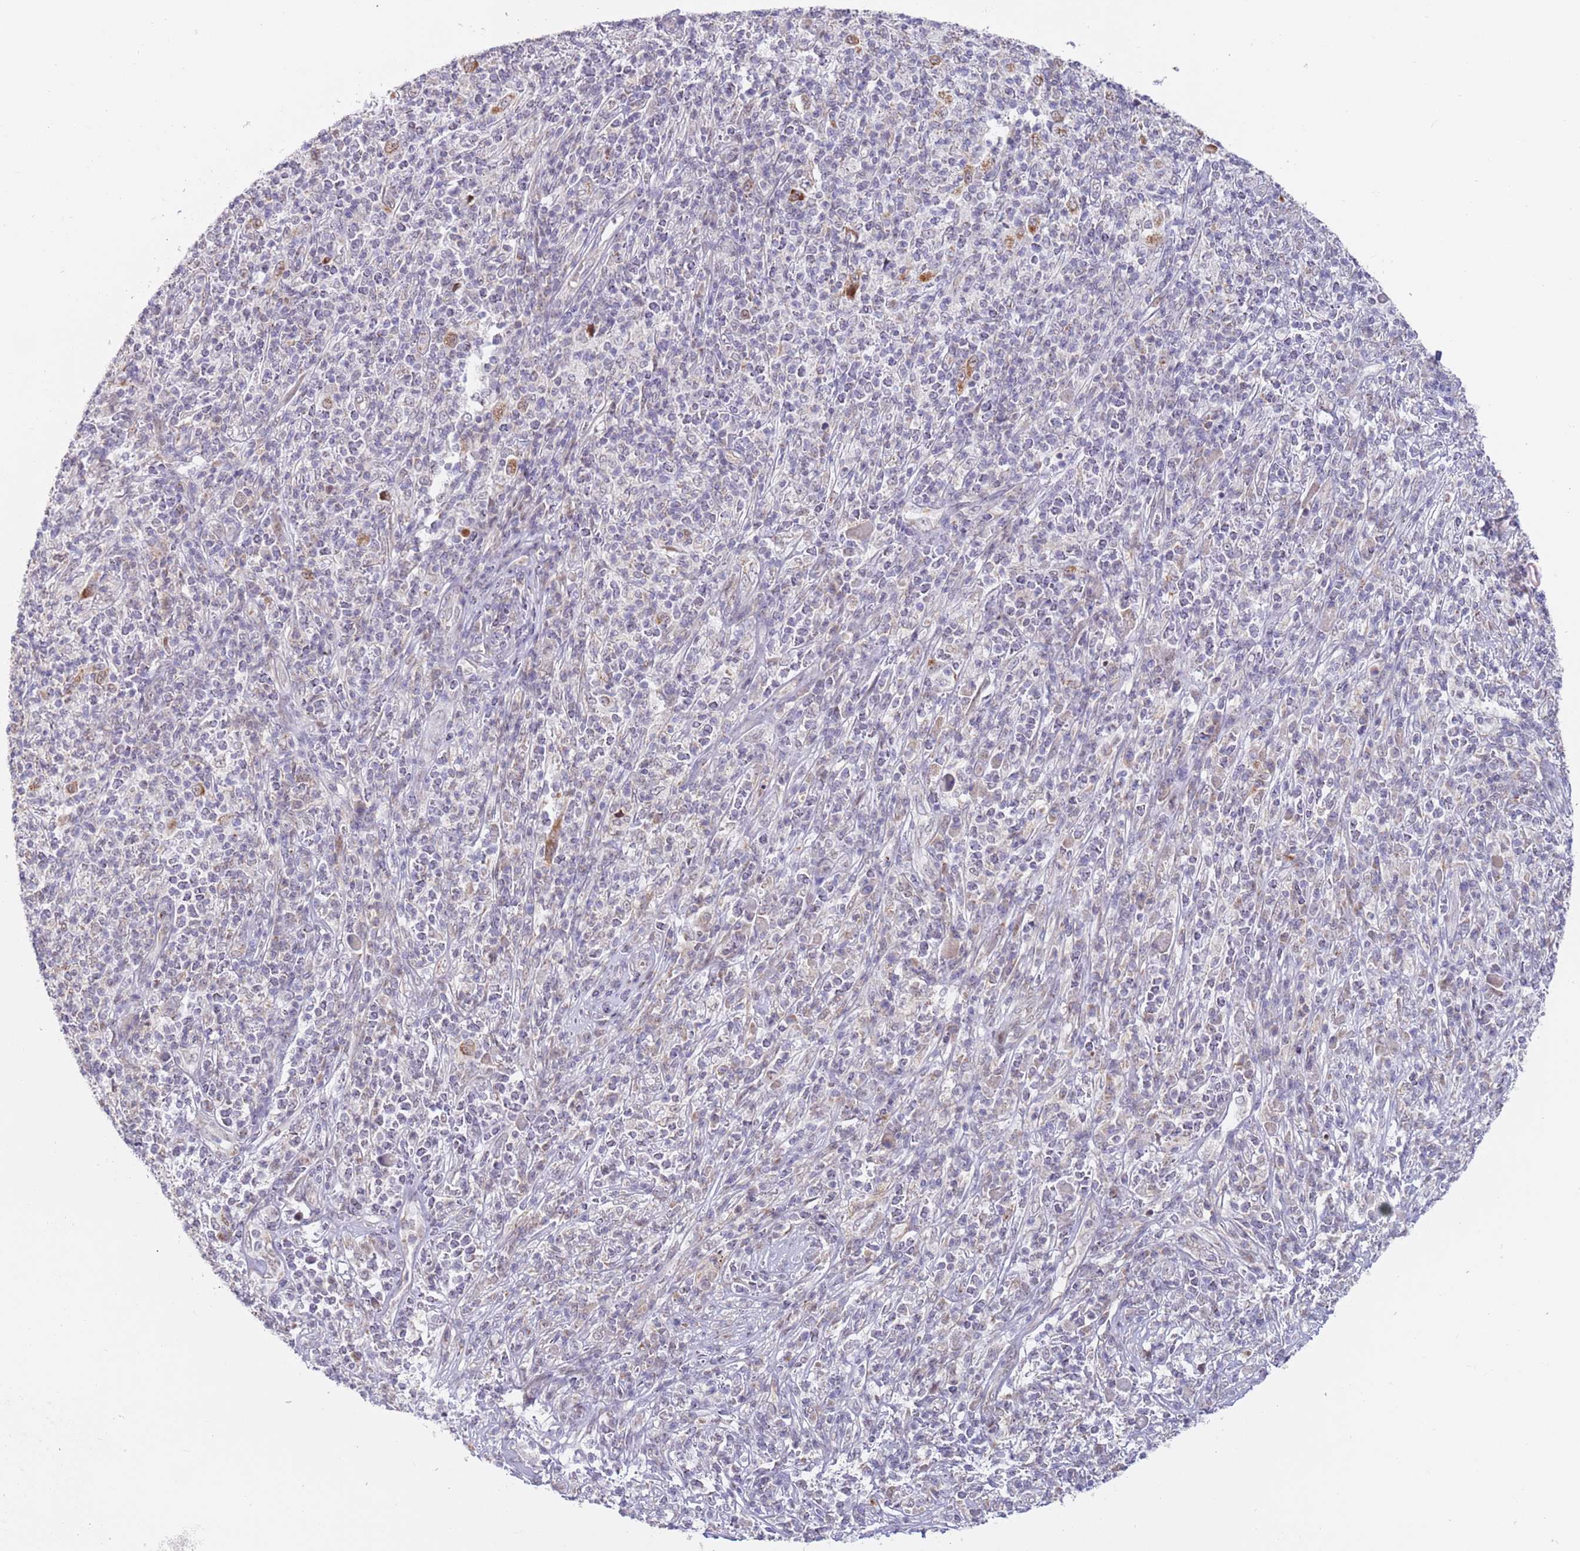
{"staining": {"intensity": "moderate", "quantity": "<25%", "location": "cytoplasmic/membranous"}, "tissue": "melanoma", "cell_type": "Tumor cells", "image_type": "cancer", "snomed": [{"axis": "morphology", "description": "Malignant melanoma, NOS"}, {"axis": "topography", "description": "Skin"}], "caption": "High-magnification brightfield microscopy of malignant melanoma stained with DAB (brown) and counterstained with hematoxylin (blue). tumor cells exhibit moderate cytoplasmic/membranous expression is appreciated in approximately<25% of cells. (DAB (3,3'-diaminobenzidine) = brown stain, brightfield microscopy at high magnification).", "gene": "TIMM13", "patient": {"sex": "male", "age": 66}}